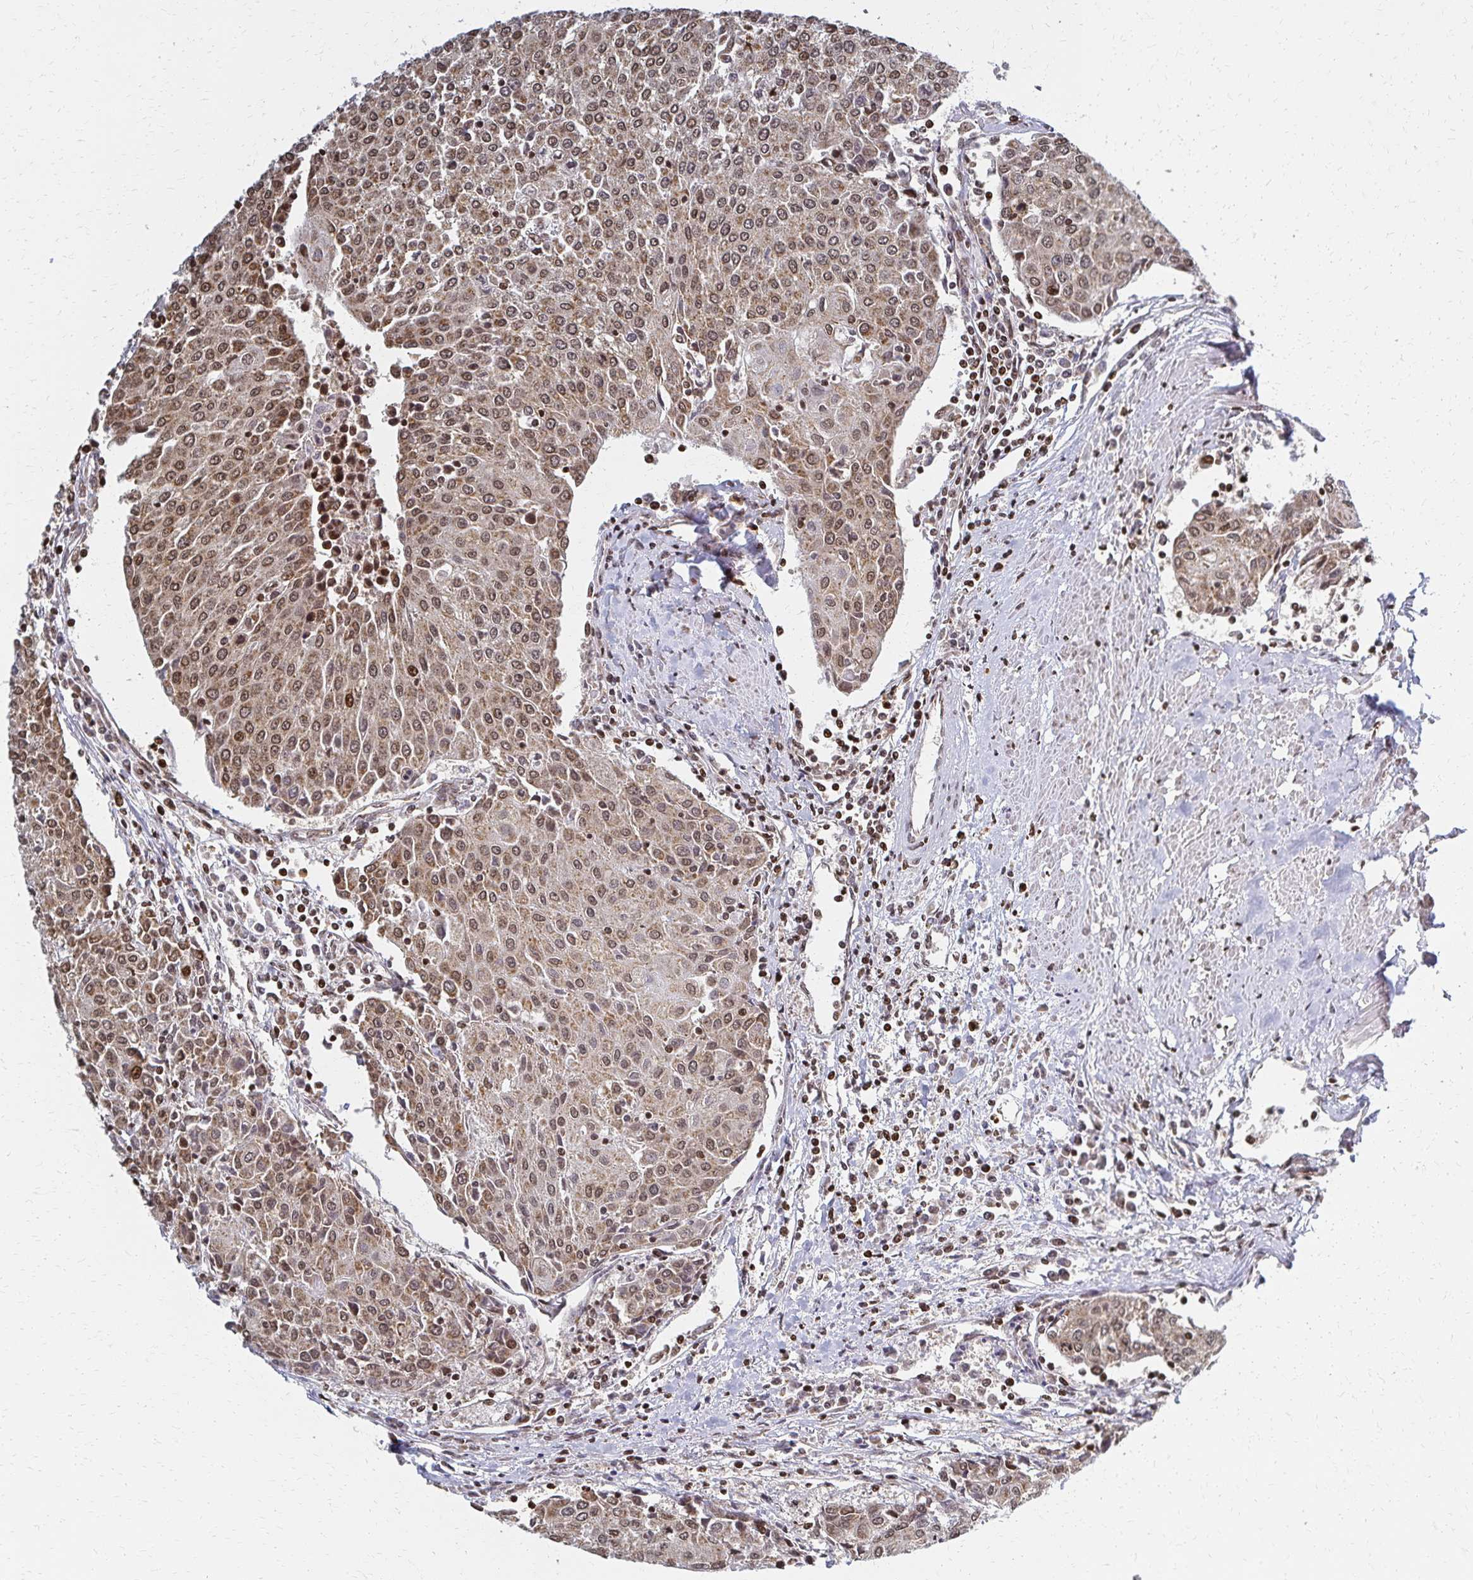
{"staining": {"intensity": "moderate", "quantity": ">75%", "location": "nuclear"}, "tissue": "urothelial cancer", "cell_type": "Tumor cells", "image_type": "cancer", "snomed": [{"axis": "morphology", "description": "Urothelial carcinoma, High grade"}, {"axis": "topography", "description": "Urinary bladder"}], "caption": "This photomicrograph exhibits immunohistochemistry (IHC) staining of human urothelial cancer, with medium moderate nuclear positivity in approximately >75% of tumor cells.", "gene": "HOXA9", "patient": {"sex": "female", "age": 85}}